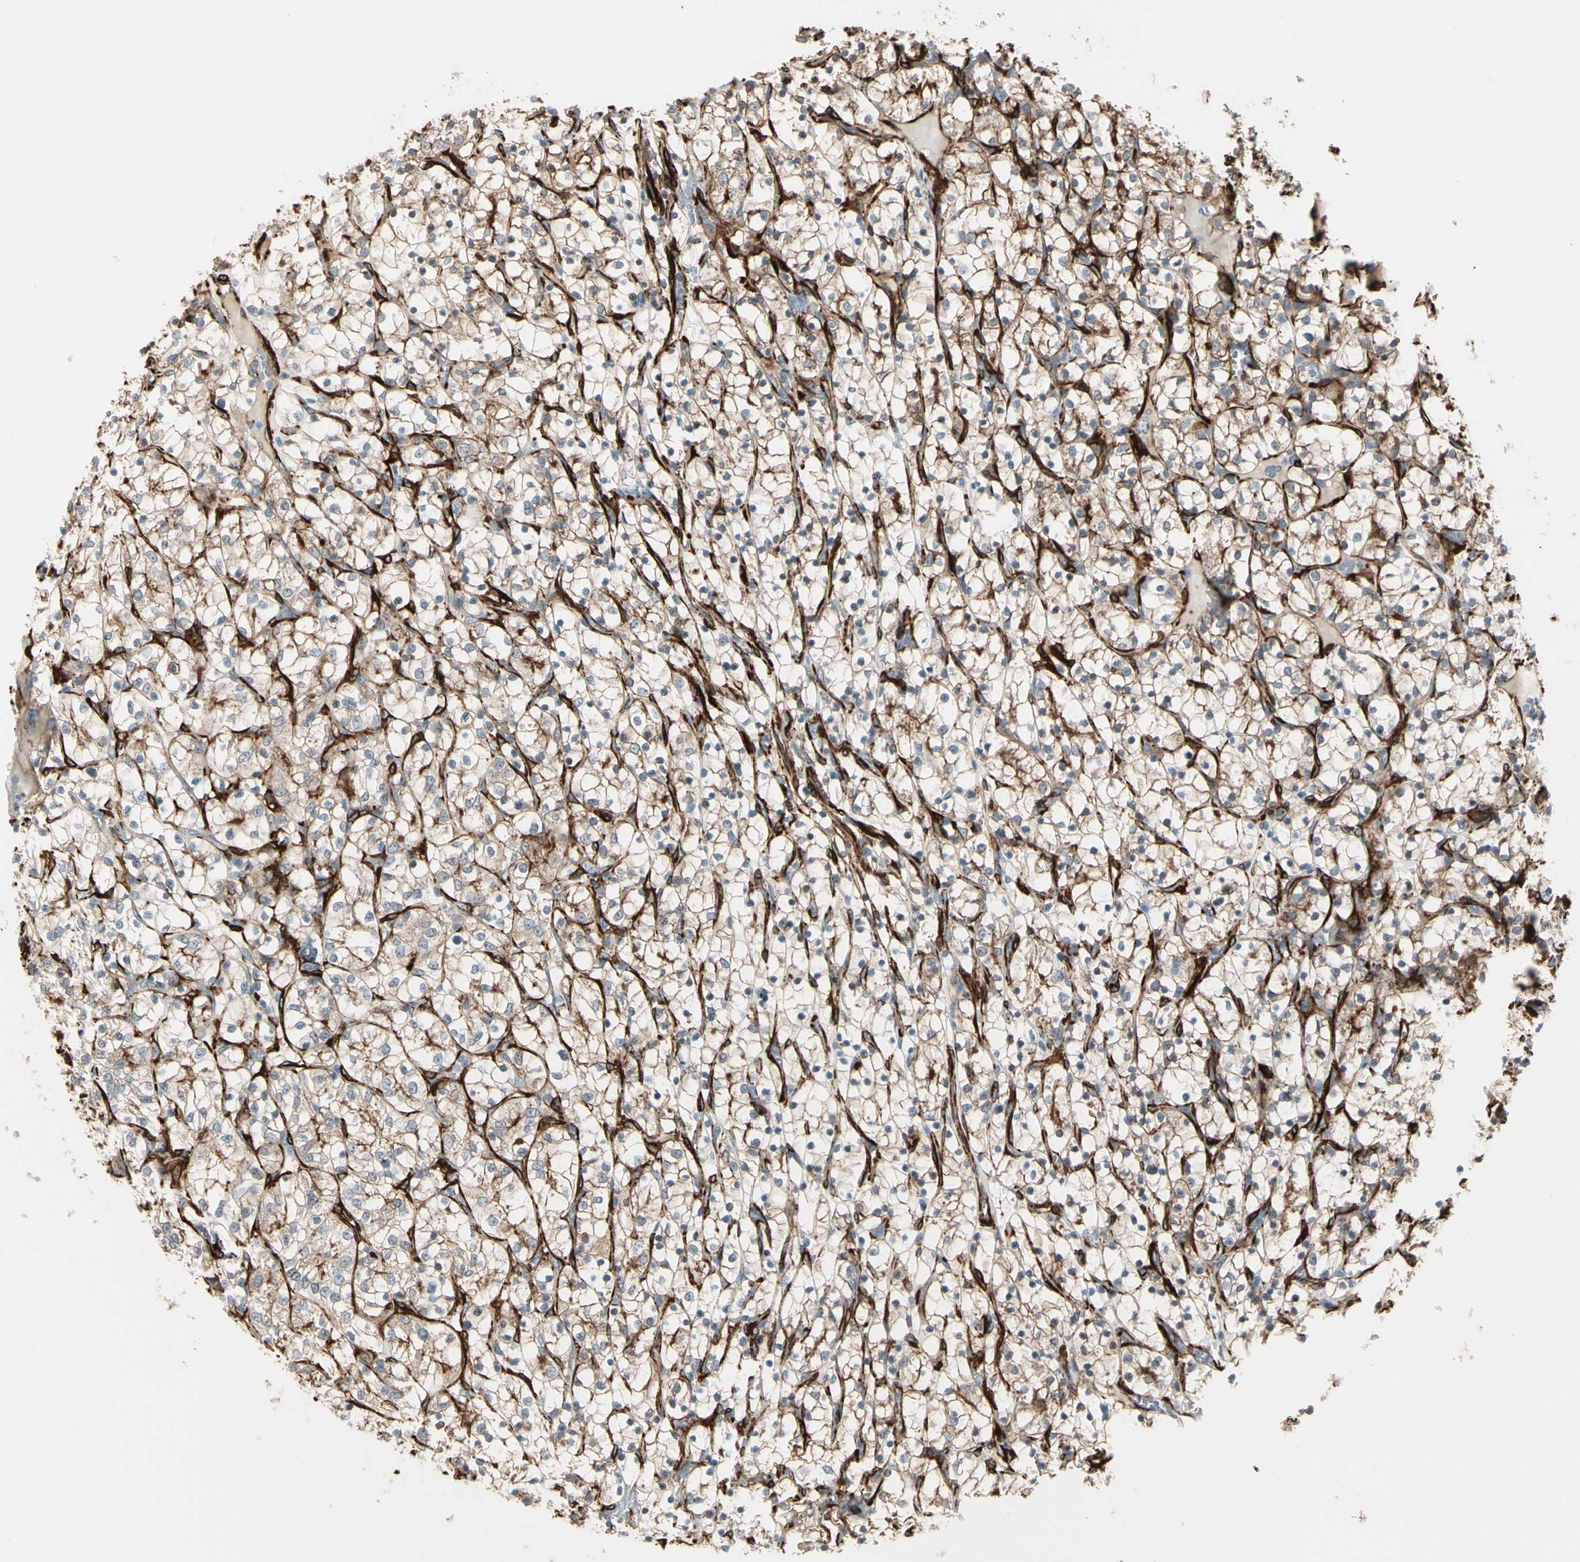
{"staining": {"intensity": "weak", "quantity": "25%-75%", "location": "cytoplasmic/membranous"}, "tissue": "renal cancer", "cell_type": "Tumor cells", "image_type": "cancer", "snomed": [{"axis": "morphology", "description": "Adenocarcinoma, NOS"}, {"axis": "topography", "description": "Kidney"}], "caption": "A brown stain labels weak cytoplasmic/membranous expression of a protein in human renal cancer (adenocarcinoma) tumor cells.", "gene": "CALD1", "patient": {"sex": "female", "age": 69}}